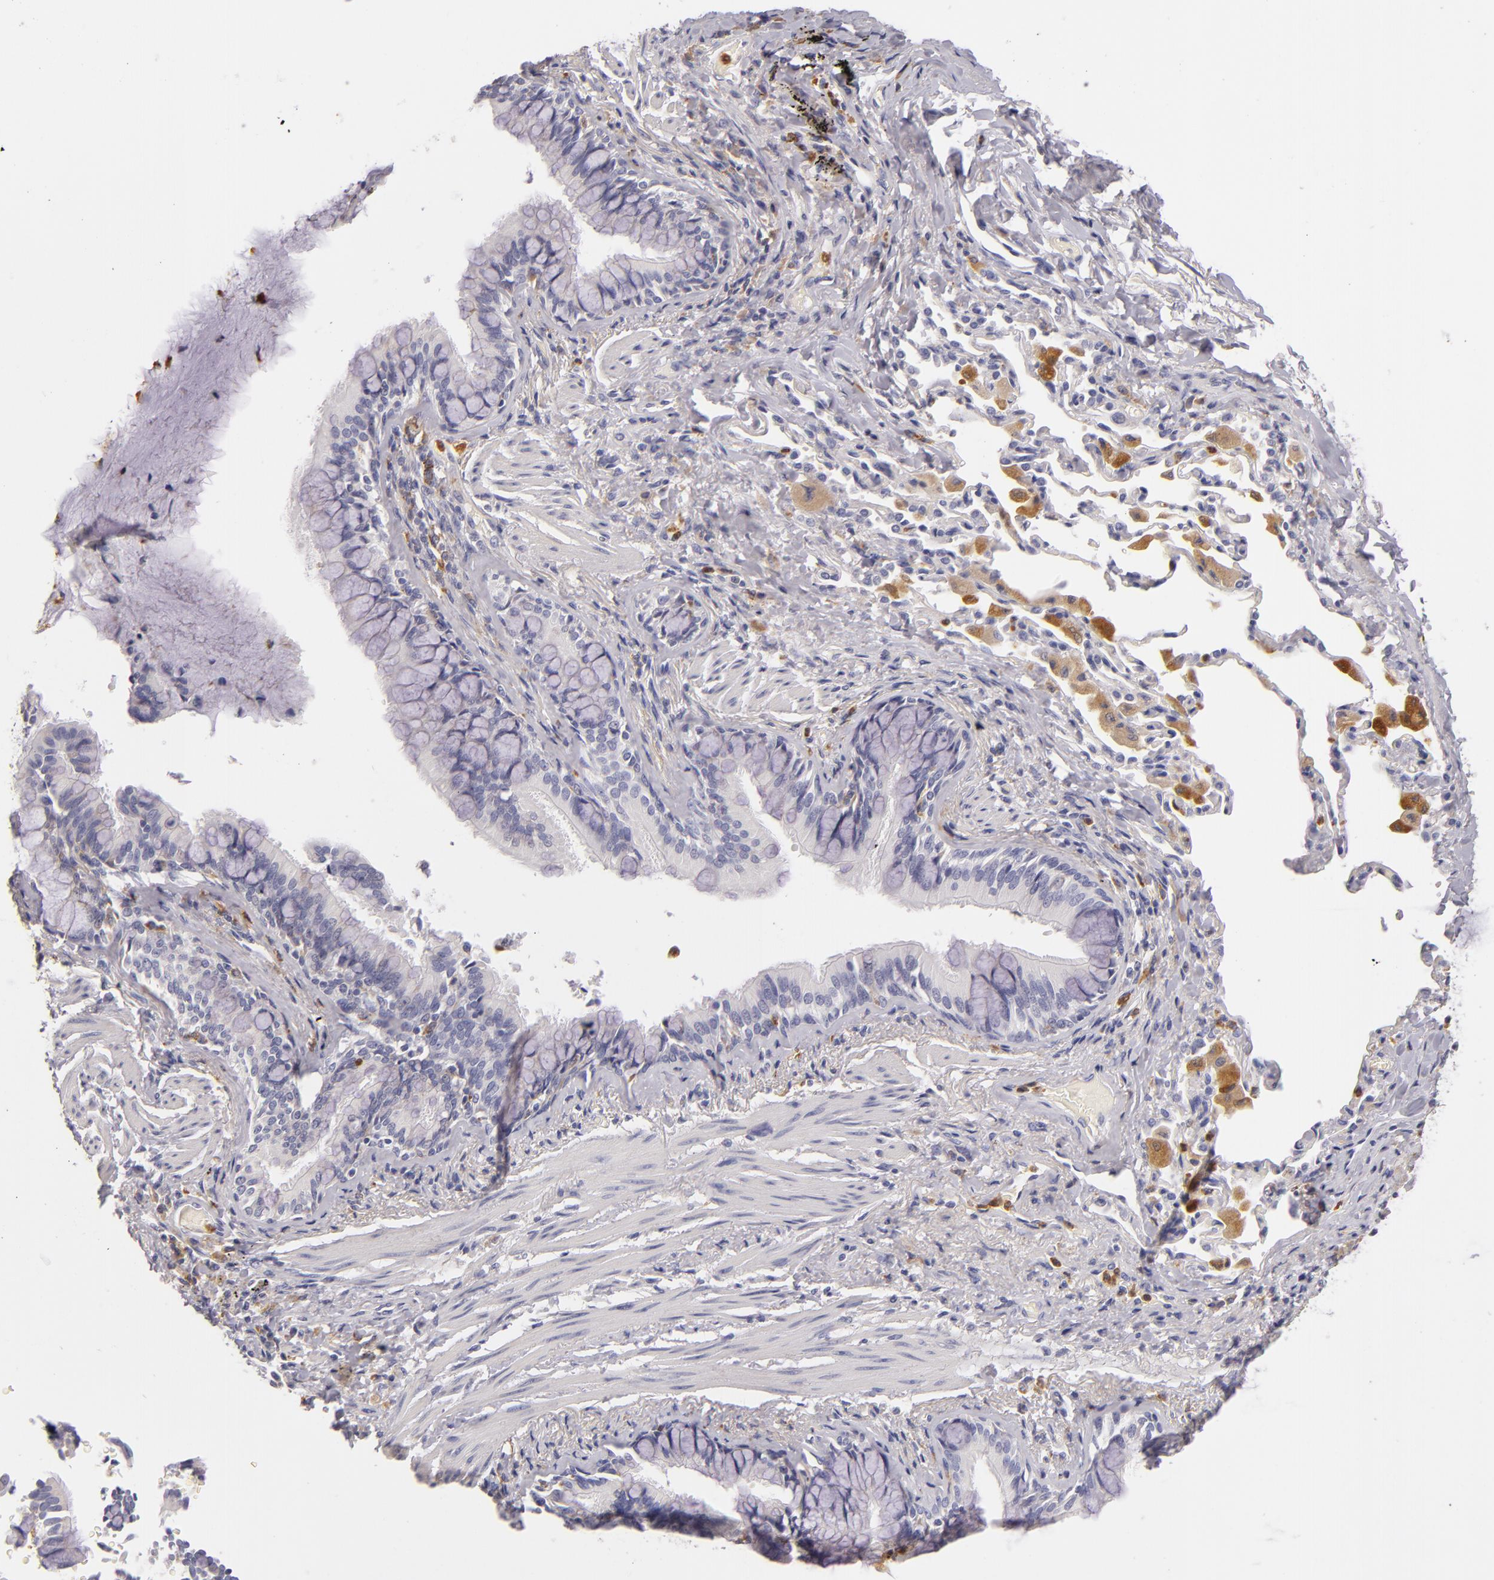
{"staining": {"intensity": "weak", "quantity": "25%-75%", "location": "cytoplasmic/membranous"}, "tissue": "bronchus", "cell_type": "Respiratory epithelial cells", "image_type": "normal", "snomed": [{"axis": "morphology", "description": "Normal tissue, NOS"}, {"axis": "topography", "description": "Lung"}], "caption": "Immunohistochemistry (IHC) photomicrograph of normal human bronchus stained for a protein (brown), which demonstrates low levels of weak cytoplasmic/membranous expression in about 25%-75% of respiratory epithelial cells.", "gene": "TLR8", "patient": {"sex": "male", "age": 54}}